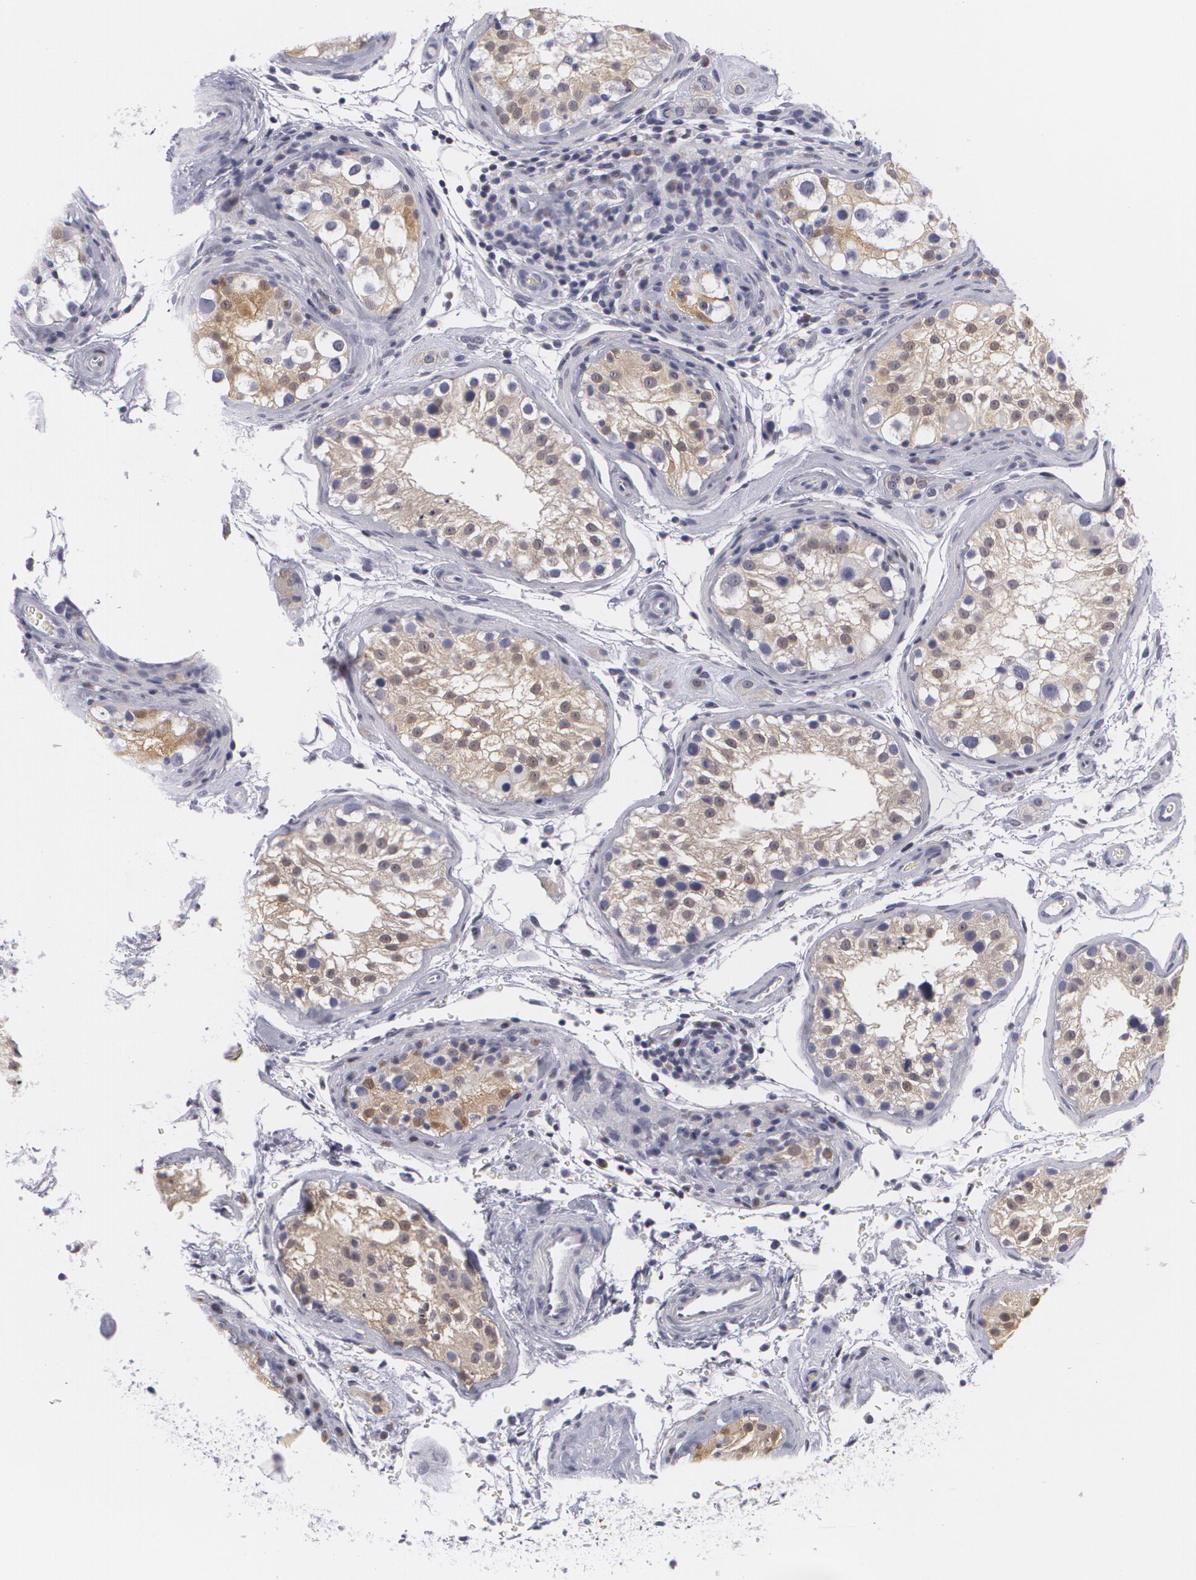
{"staining": {"intensity": "weak", "quantity": ">75%", "location": "cytoplasmic/membranous"}, "tissue": "testis", "cell_type": "Cells in seminiferous ducts", "image_type": "normal", "snomed": [{"axis": "morphology", "description": "Normal tissue, NOS"}, {"axis": "topography", "description": "Testis"}], "caption": "DAB immunohistochemical staining of unremarkable human testis exhibits weak cytoplasmic/membranous protein staining in about >75% of cells in seminiferous ducts.", "gene": "MBNL3", "patient": {"sex": "male", "age": 24}}